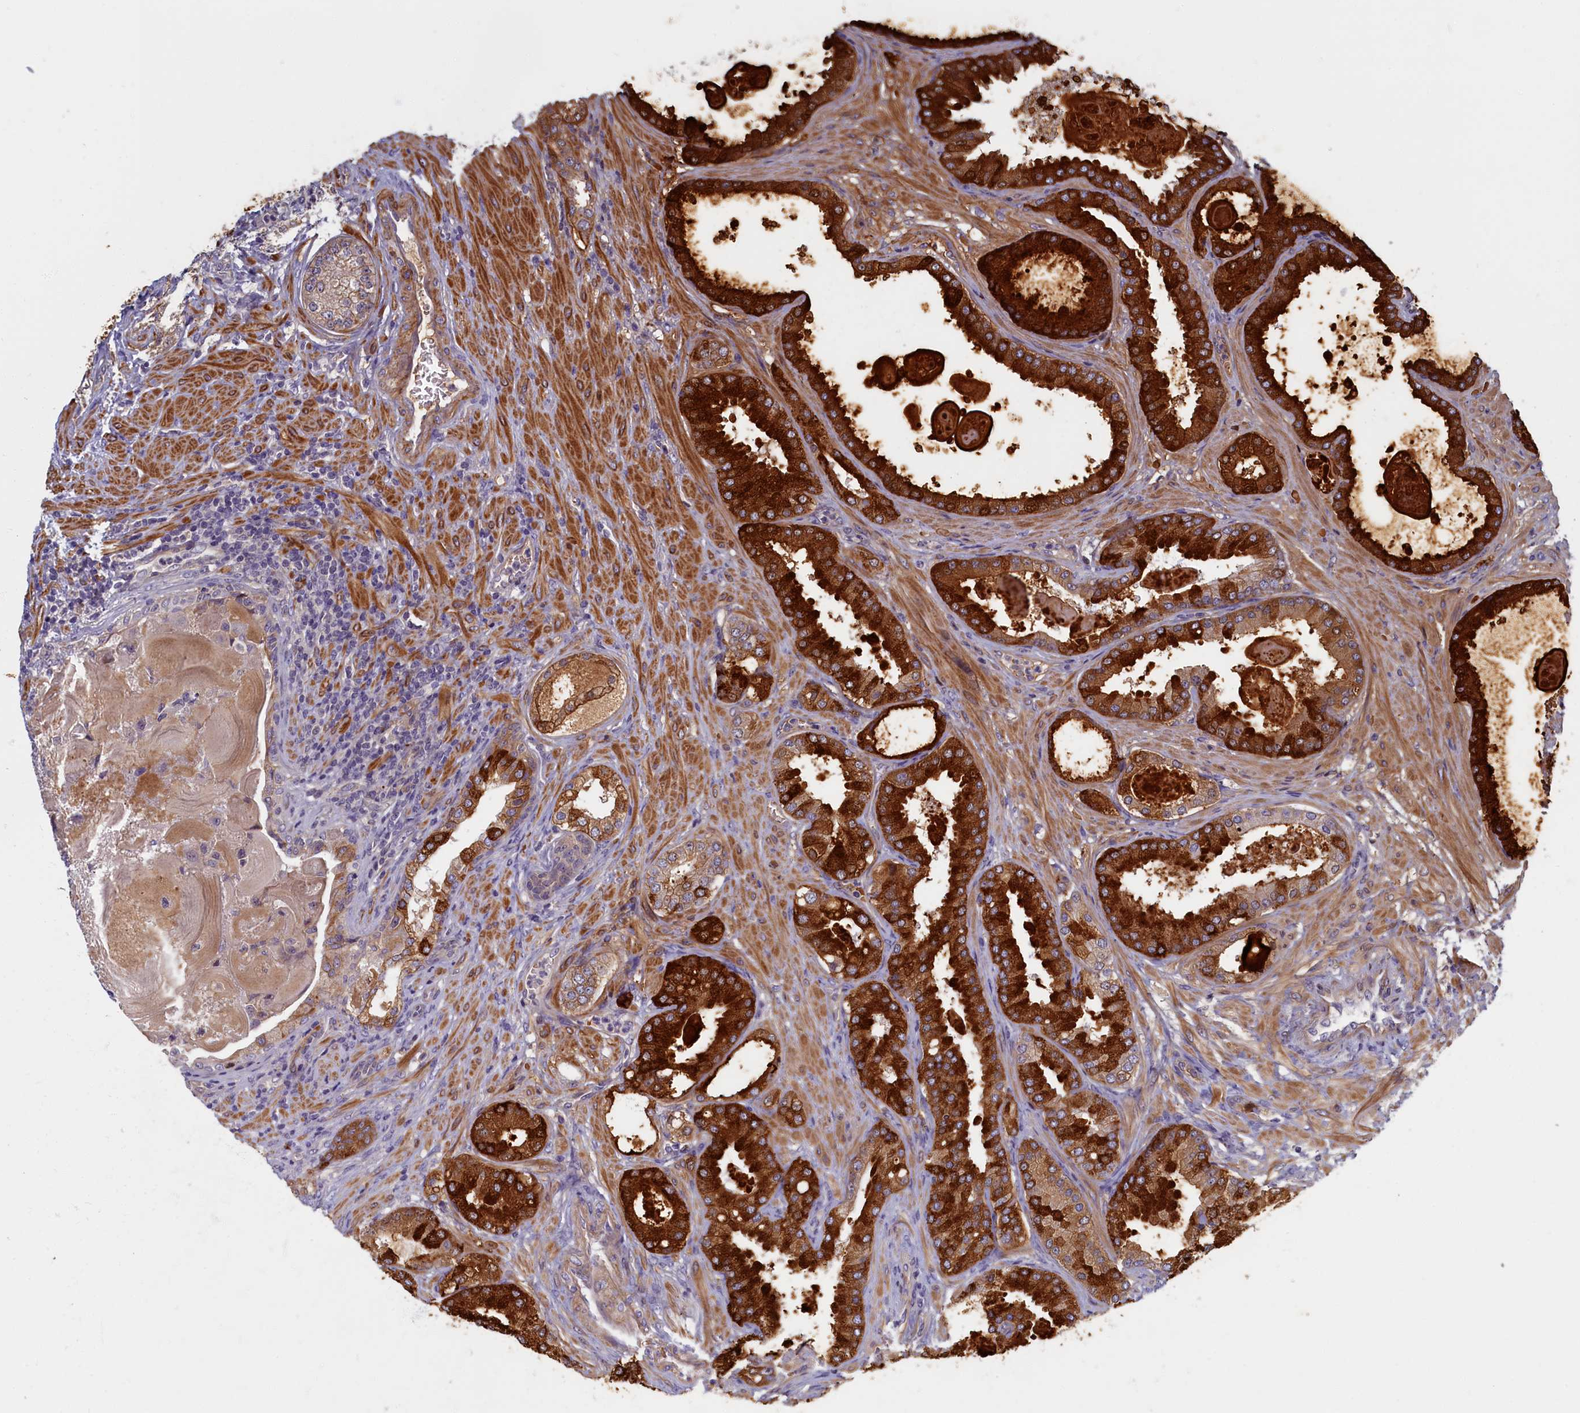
{"staining": {"intensity": "strong", "quantity": ">75%", "location": "cytoplasmic/membranous"}, "tissue": "prostate cancer", "cell_type": "Tumor cells", "image_type": "cancer", "snomed": [{"axis": "morphology", "description": "Adenocarcinoma, Low grade"}, {"axis": "topography", "description": "Prostate"}], "caption": "Immunohistochemical staining of prostate cancer exhibits high levels of strong cytoplasmic/membranous positivity in approximately >75% of tumor cells.", "gene": "TRPM4", "patient": {"sex": "male", "age": 59}}